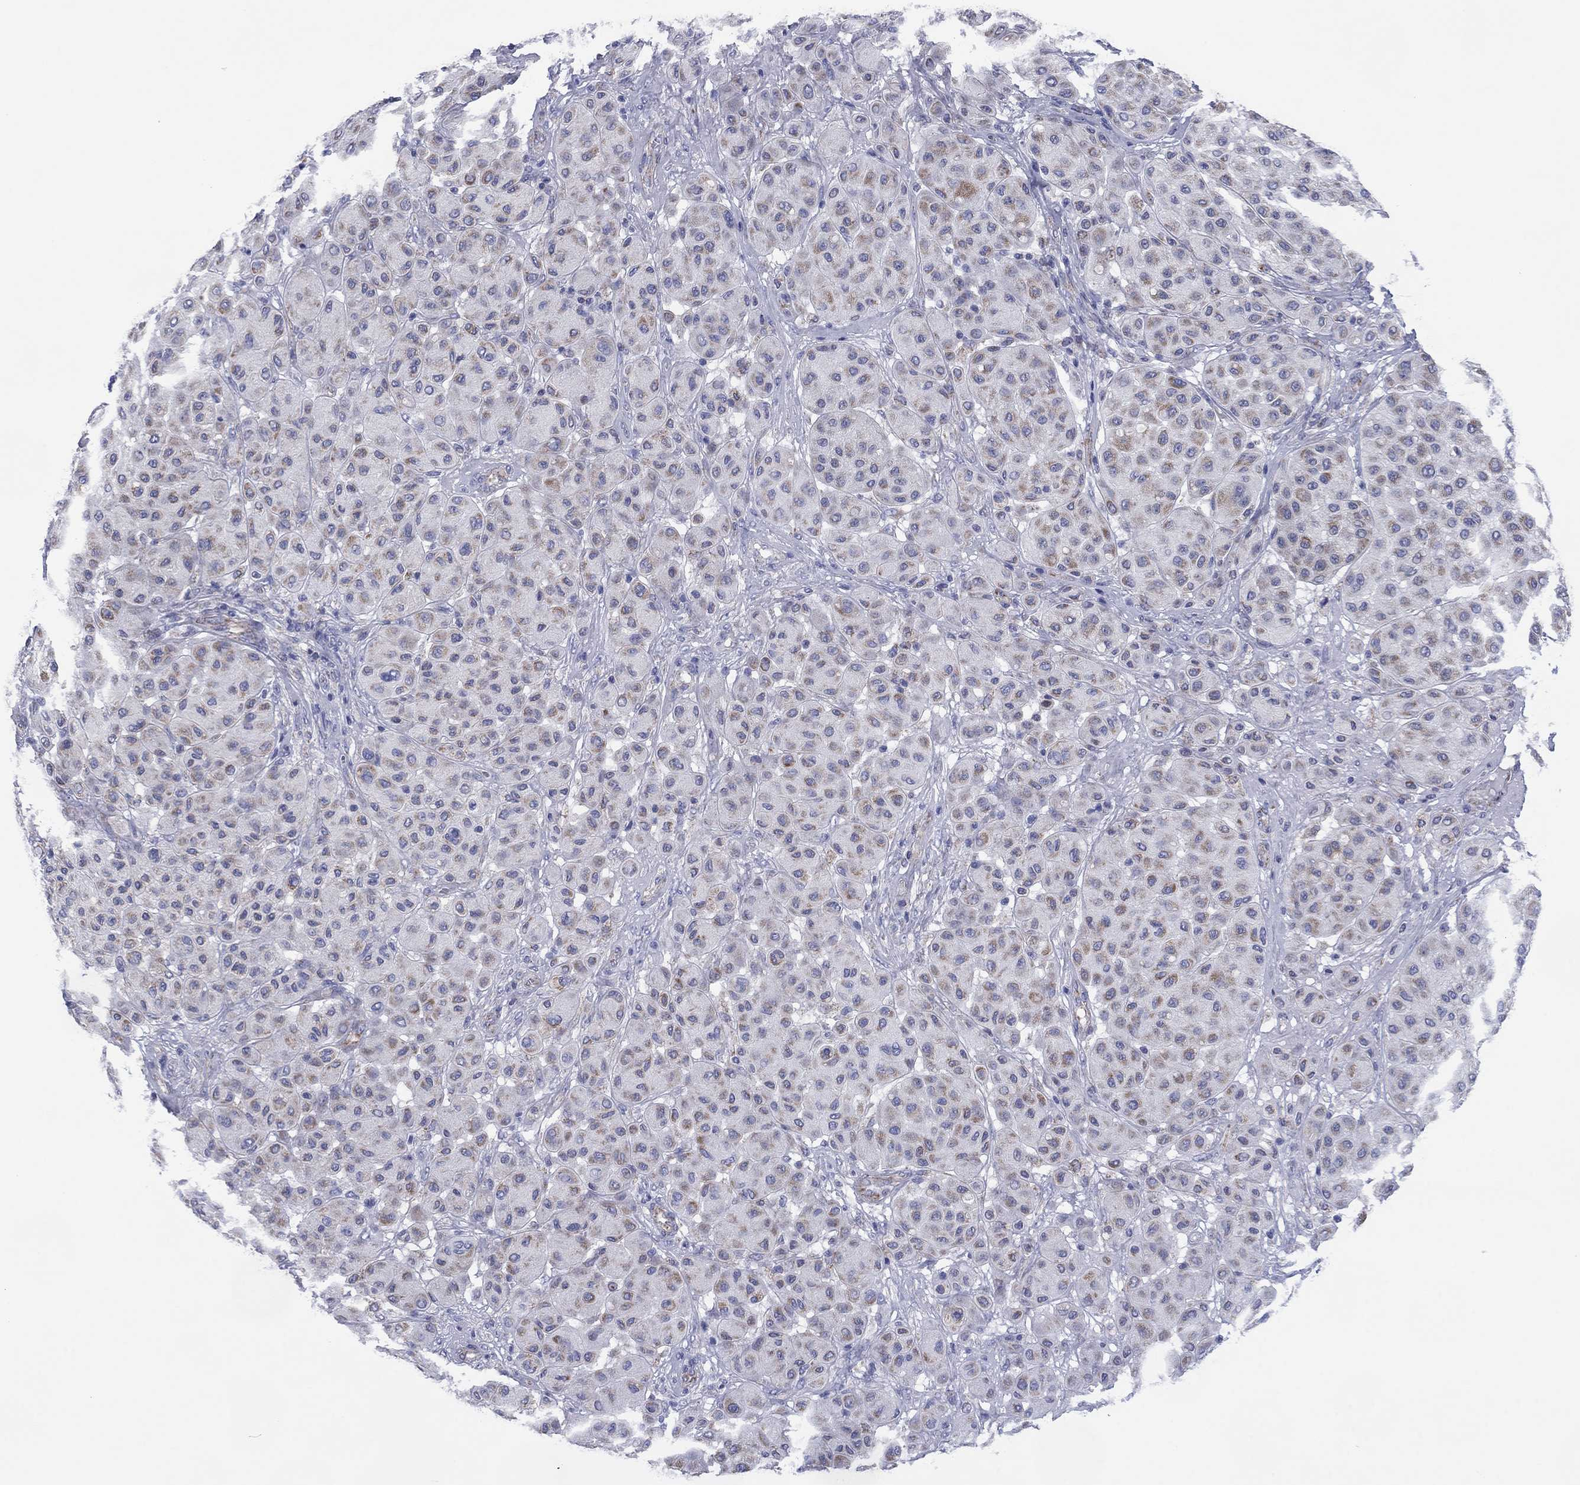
{"staining": {"intensity": "weak", "quantity": "25%-75%", "location": "cytoplasmic/membranous"}, "tissue": "melanoma", "cell_type": "Tumor cells", "image_type": "cancer", "snomed": [{"axis": "morphology", "description": "Malignant melanoma, Metastatic site"}, {"axis": "topography", "description": "Smooth muscle"}], "caption": "IHC histopathology image of human melanoma stained for a protein (brown), which demonstrates low levels of weak cytoplasmic/membranous positivity in approximately 25%-75% of tumor cells.", "gene": "MGST3", "patient": {"sex": "male", "age": 41}}